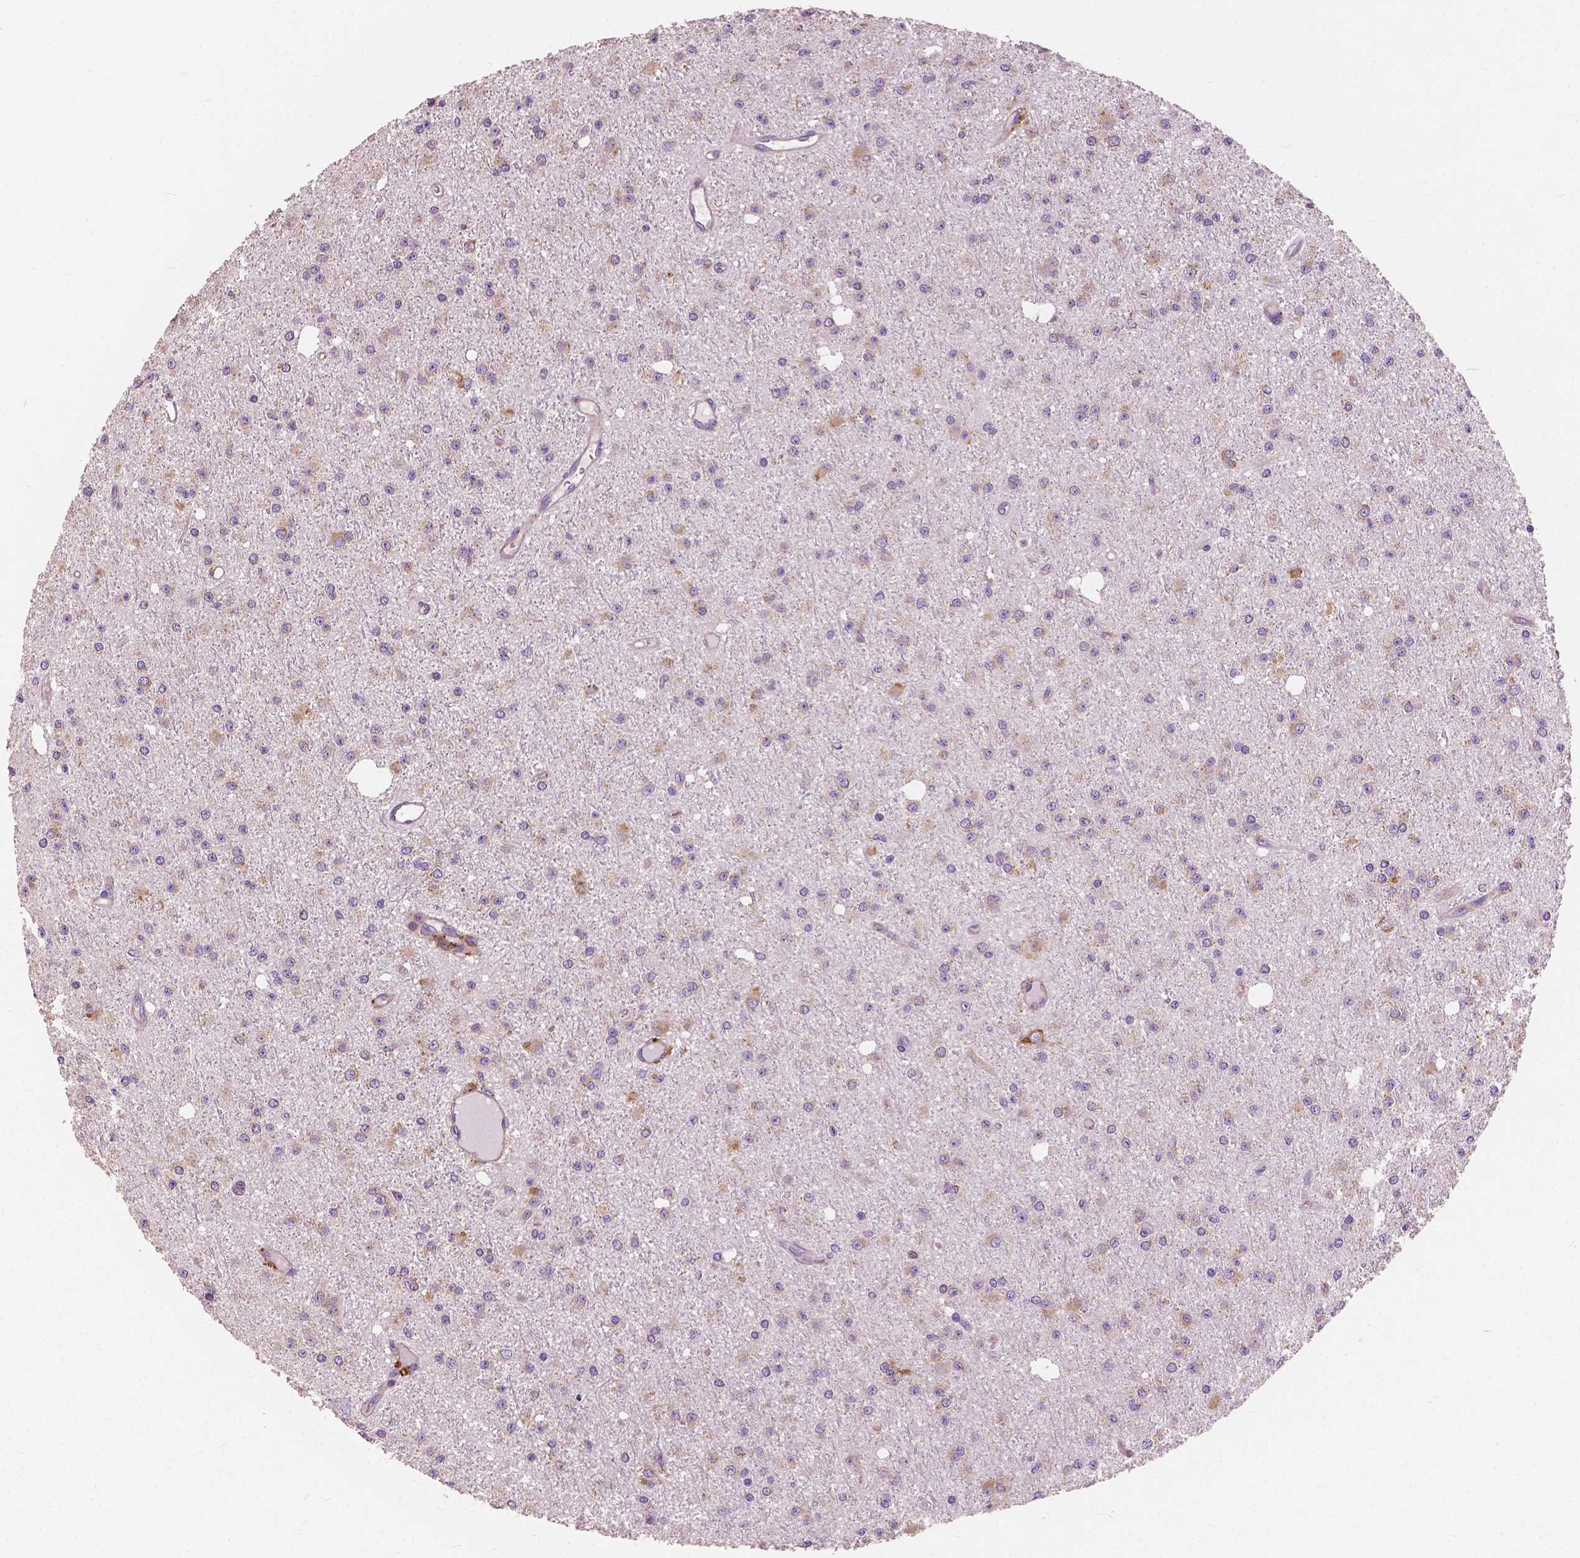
{"staining": {"intensity": "weak", "quantity": "25%-75%", "location": "cytoplasmic/membranous"}, "tissue": "glioma", "cell_type": "Tumor cells", "image_type": "cancer", "snomed": [{"axis": "morphology", "description": "Glioma, malignant, Low grade"}, {"axis": "topography", "description": "Brain"}], "caption": "Immunohistochemical staining of human malignant glioma (low-grade) shows low levels of weak cytoplasmic/membranous protein positivity in approximately 25%-75% of tumor cells.", "gene": "RPL37A", "patient": {"sex": "male", "age": 27}}